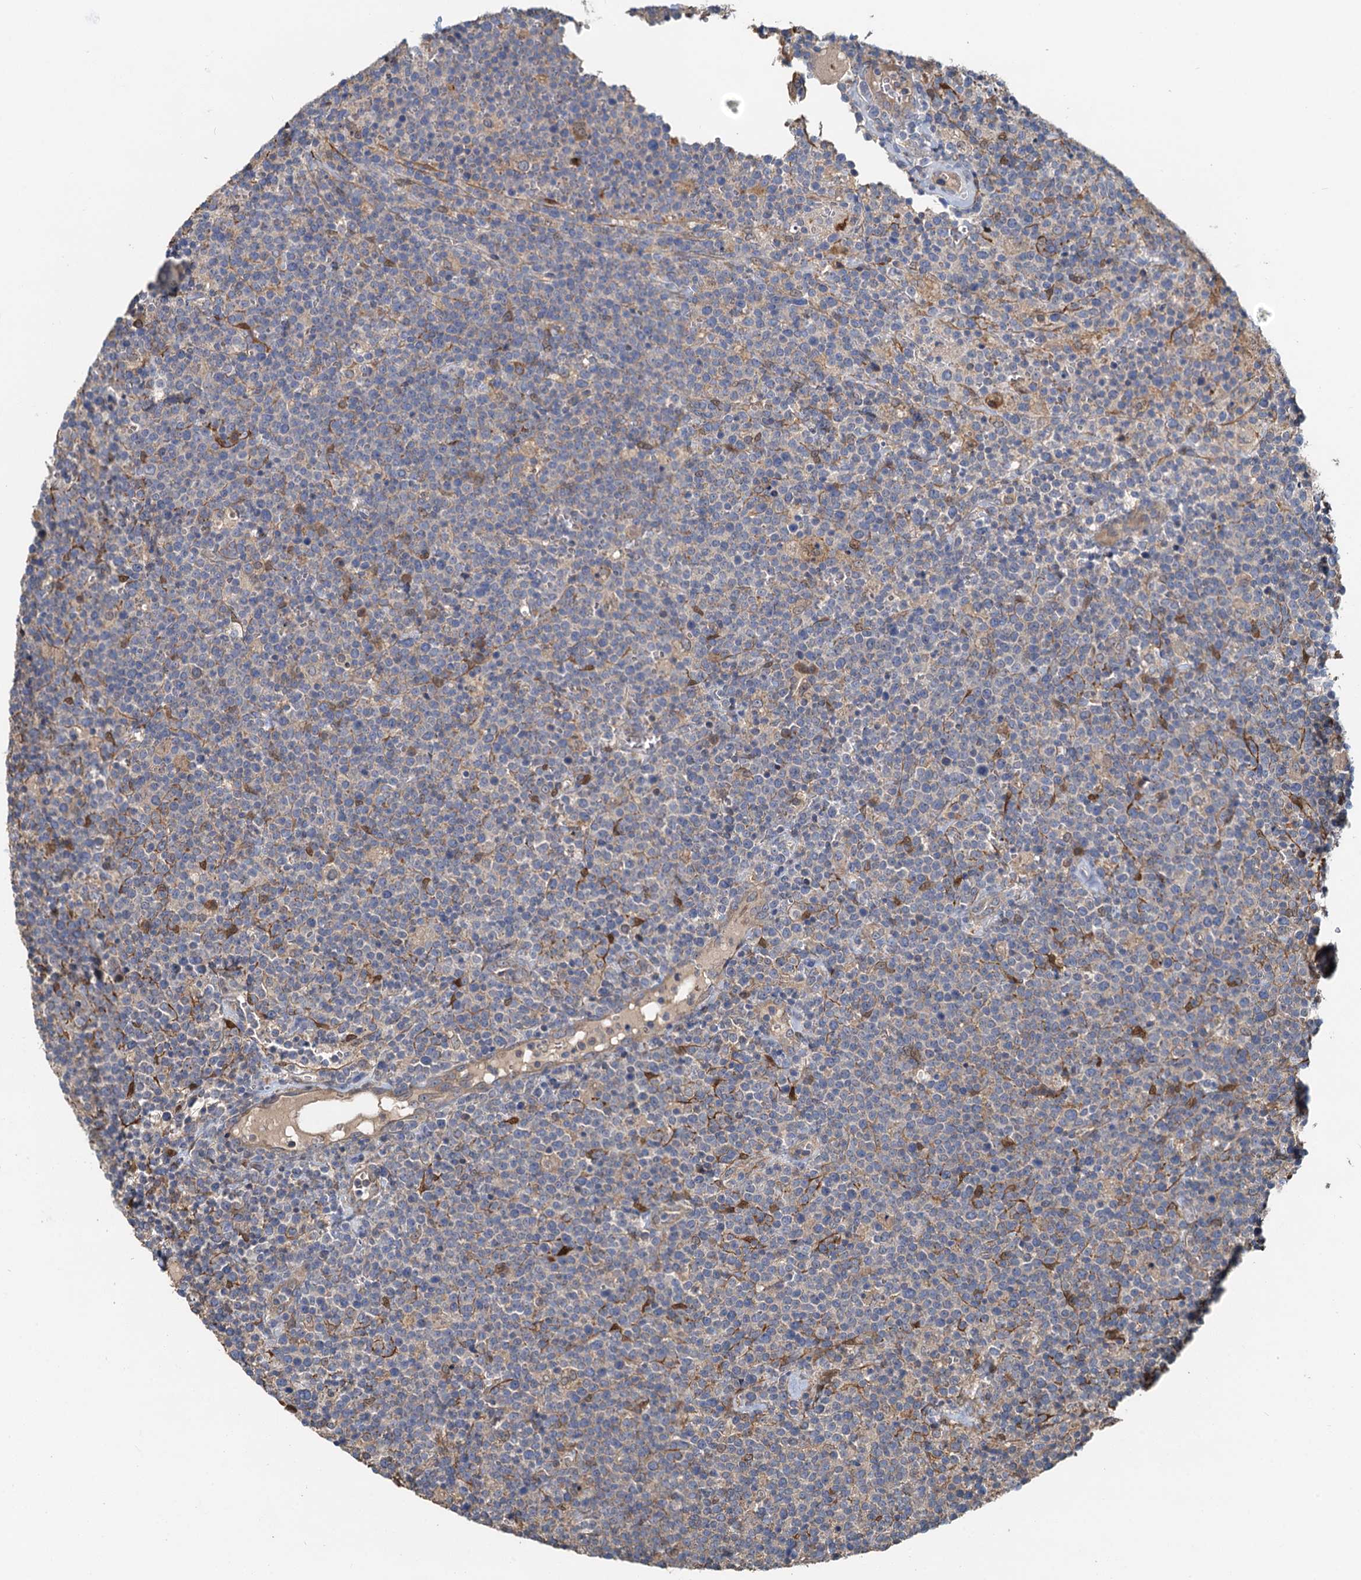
{"staining": {"intensity": "negative", "quantity": "none", "location": "none"}, "tissue": "lymphoma", "cell_type": "Tumor cells", "image_type": "cancer", "snomed": [{"axis": "morphology", "description": "Malignant lymphoma, non-Hodgkin's type, High grade"}, {"axis": "topography", "description": "Lymph node"}], "caption": "DAB (3,3'-diaminobenzidine) immunohistochemical staining of human lymphoma reveals no significant staining in tumor cells. (DAB immunohistochemistry (IHC) visualized using brightfield microscopy, high magnification).", "gene": "HYI", "patient": {"sex": "male", "age": 61}}